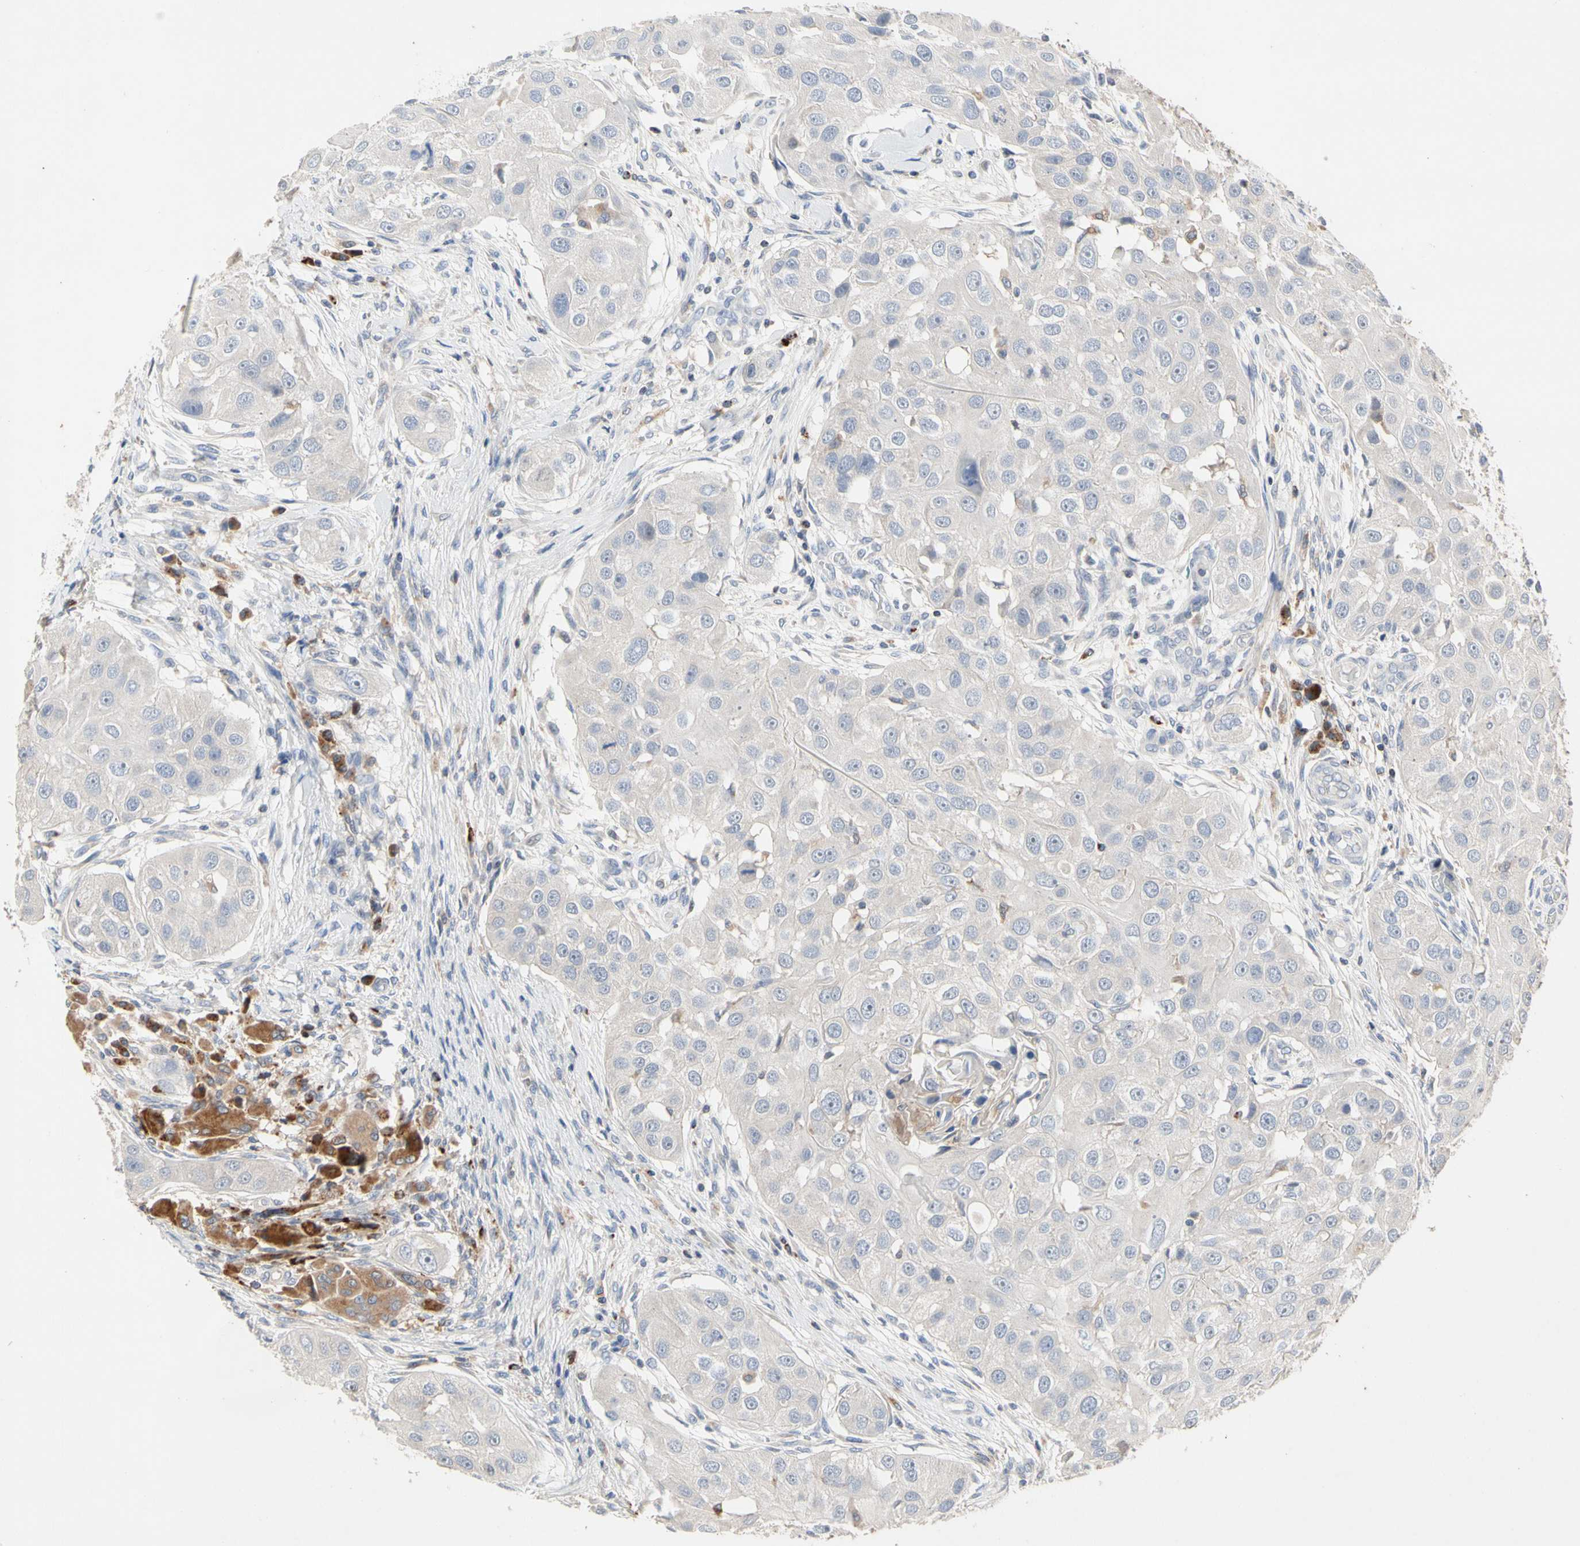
{"staining": {"intensity": "negative", "quantity": "none", "location": "none"}, "tissue": "head and neck cancer", "cell_type": "Tumor cells", "image_type": "cancer", "snomed": [{"axis": "morphology", "description": "Normal tissue, NOS"}, {"axis": "morphology", "description": "Squamous cell carcinoma, NOS"}, {"axis": "topography", "description": "Skeletal muscle"}, {"axis": "topography", "description": "Head-Neck"}], "caption": "IHC micrograph of neoplastic tissue: head and neck squamous cell carcinoma stained with DAB (3,3'-diaminobenzidine) exhibits no significant protein staining in tumor cells.", "gene": "ADA2", "patient": {"sex": "male", "age": 51}}